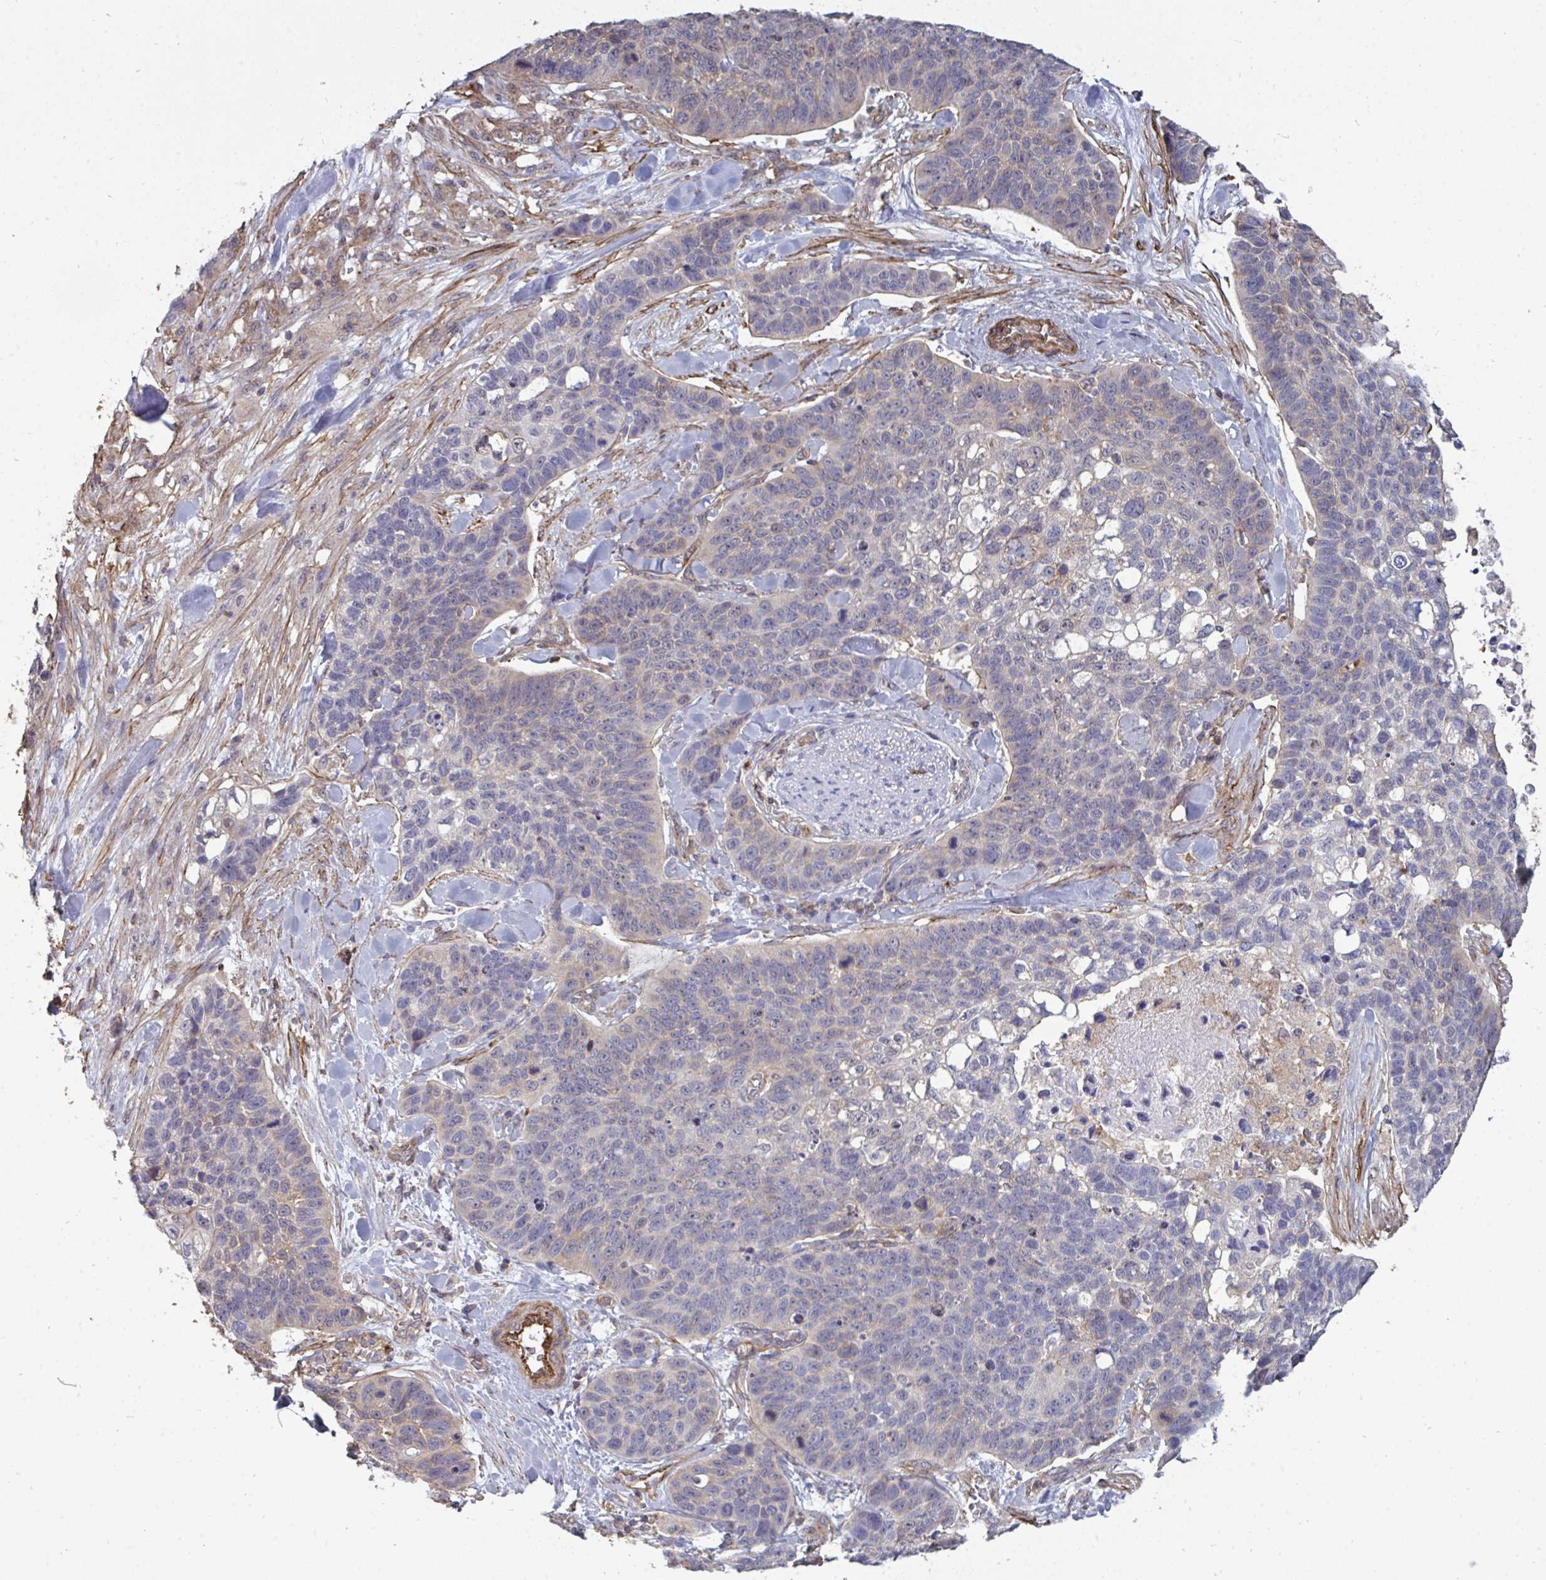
{"staining": {"intensity": "negative", "quantity": "none", "location": "none"}, "tissue": "lung cancer", "cell_type": "Tumor cells", "image_type": "cancer", "snomed": [{"axis": "morphology", "description": "Squamous cell carcinoma, NOS"}, {"axis": "topography", "description": "Lung"}], "caption": "A high-resolution image shows IHC staining of lung cancer (squamous cell carcinoma), which reveals no significant positivity in tumor cells.", "gene": "ISCU", "patient": {"sex": "male", "age": 62}}